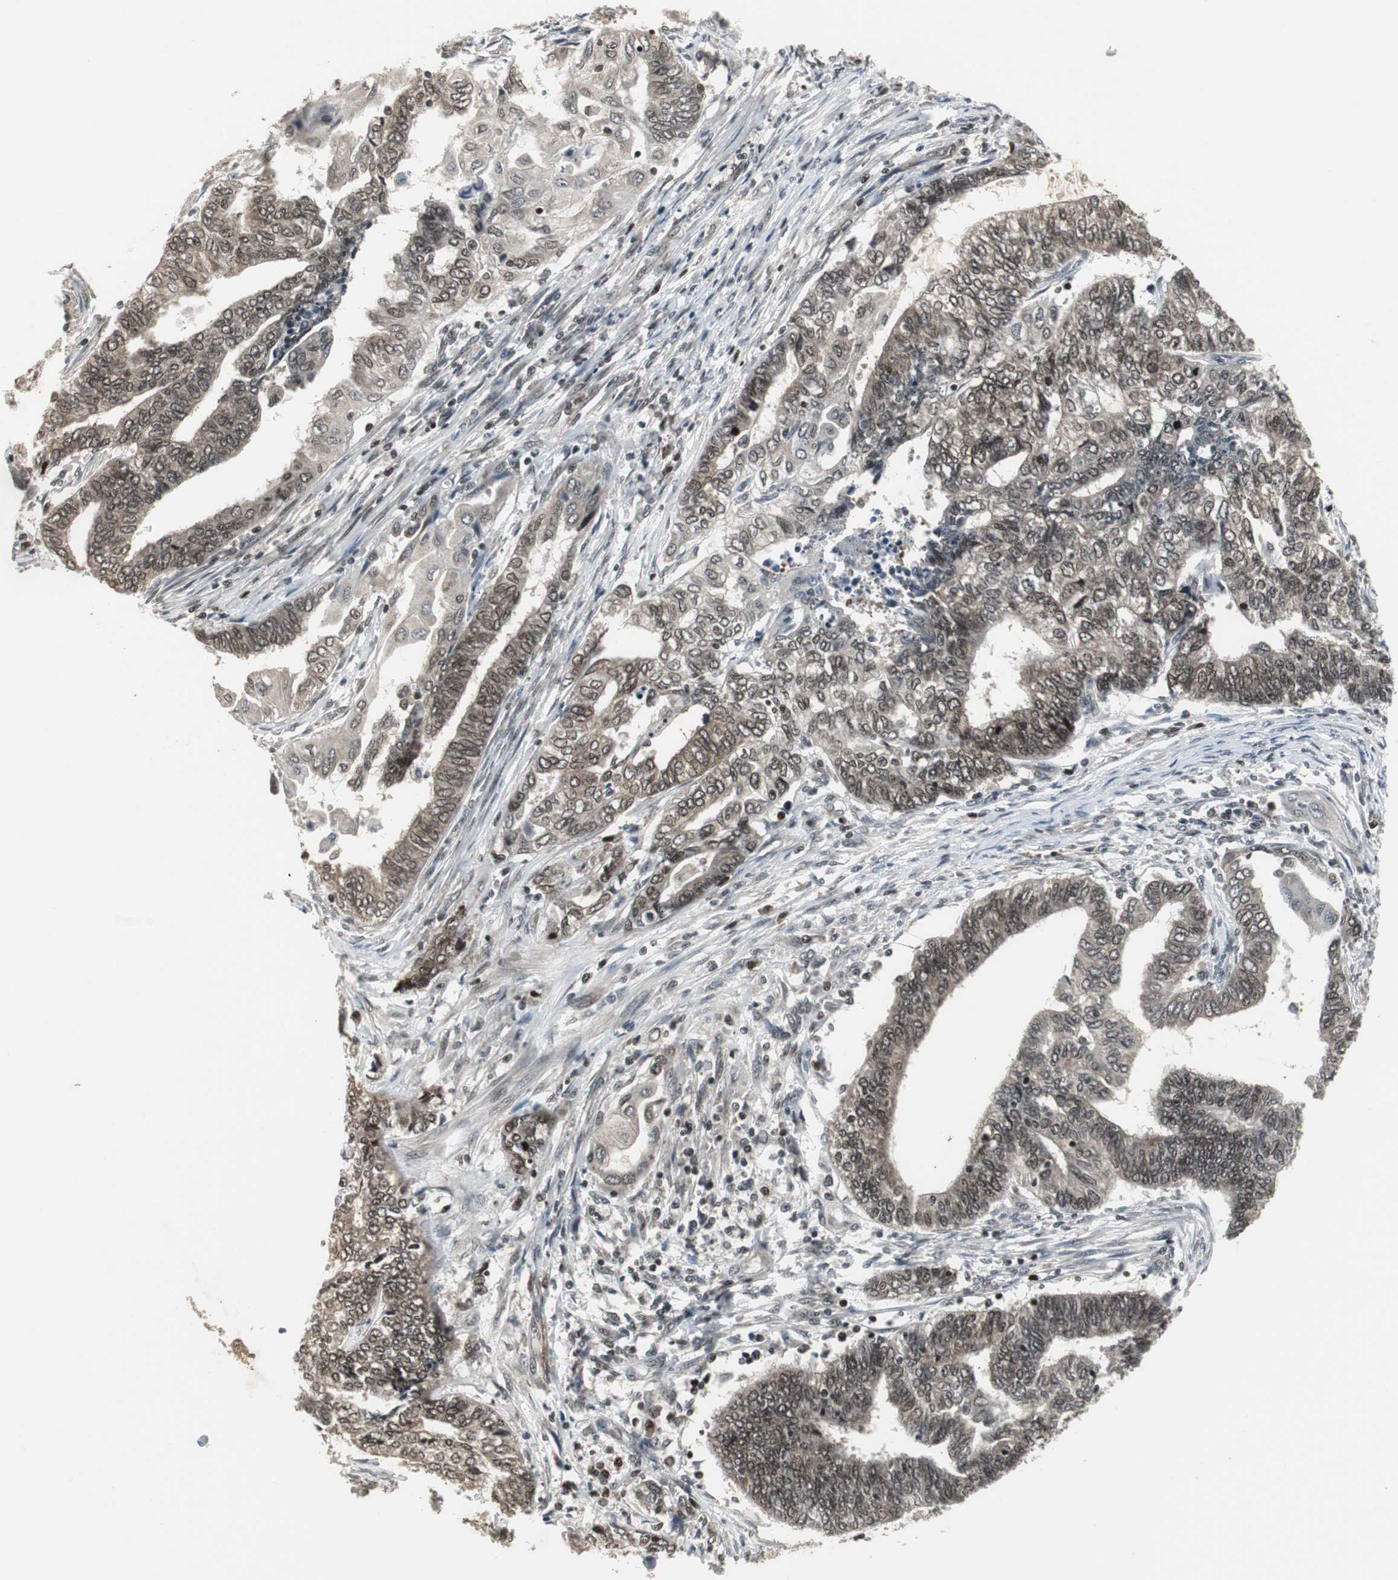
{"staining": {"intensity": "moderate", "quantity": "25%-75%", "location": "cytoplasmic/membranous,nuclear"}, "tissue": "endometrial cancer", "cell_type": "Tumor cells", "image_type": "cancer", "snomed": [{"axis": "morphology", "description": "Adenocarcinoma, NOS"}, {"axis": "topography", "description": "Uterus"}, {"axis": "topography", "description": "Endometrium"}], "caption": "DAB (3,3'-diaminobenzidine) immunohistochemical staining of human endometrial adenocarcinoma displays moderate cytoplasmic/membranous and nuclear protein staining in approximately 25%-75% of tumor cells. The staining was performed using DAB (3,3'-diaminobenzidine), with brown indicating positive protein expression. Nuclei are stained blue with hematoxylin.", "gene": "MPG", "patient": {"sex": "female", "age": 70}}